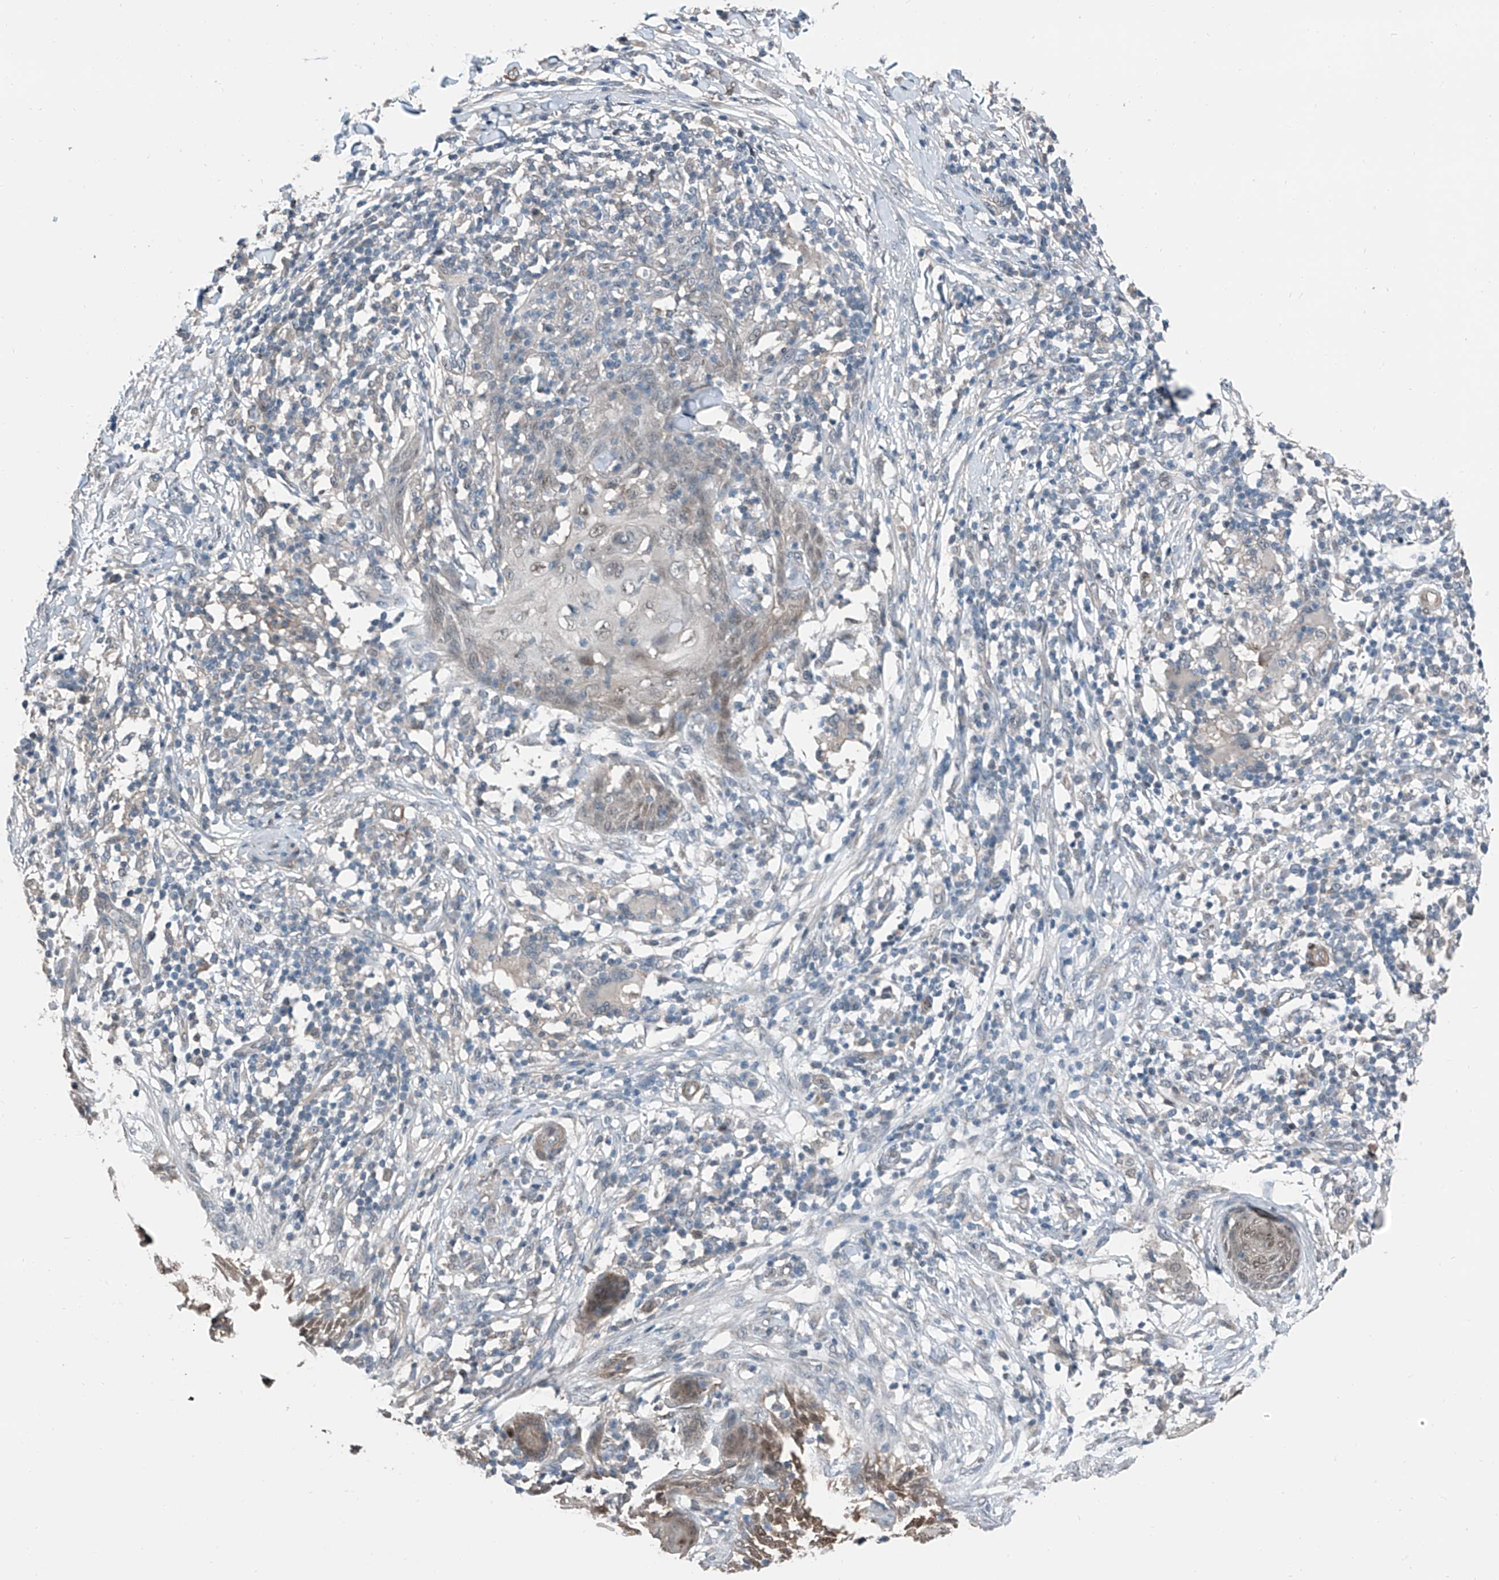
{"staining": {"intensity": "weak", "quantity": "<25%", "location": "nuclear"}, "tissue": "skin cancer", "cell_type": "Tumor cells", "image_type": "cancer", "snomed": [{"axis": "morphology", "description": "Squamous cell carcinoma, NOS"}, {"axis": "topography", "description": "Skin"}], "caption": "The micrograph demonstrates no staining of tumor cells in skin cancer. The staining is performed using DAB brown chromogen with nuclei counter-stained in using hematoxylin.", "gene": "HSPA6", "patient": {"sex": "female", "age": 88}}